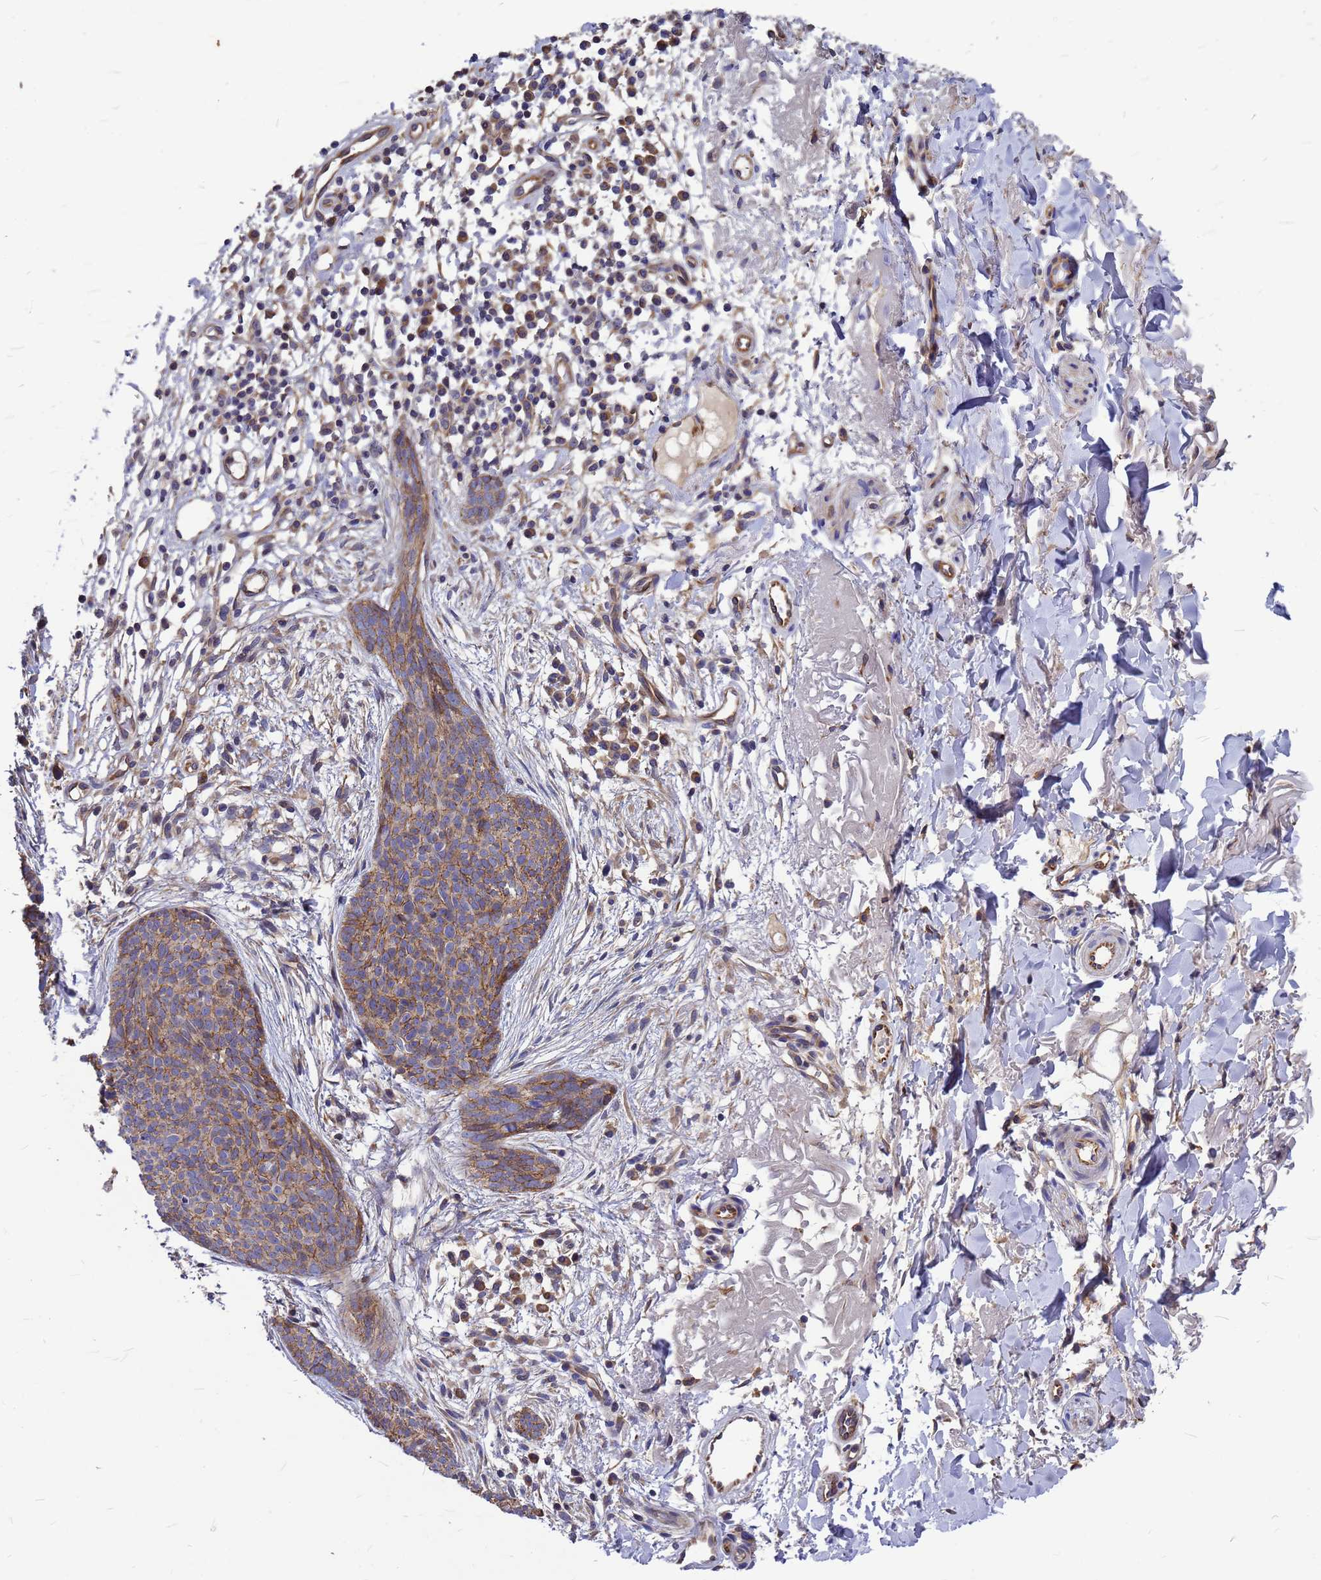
{"staining": {"intensity": "moderate", "quantity": ">75%", "location": "cytoplasmic/membranous"}, "tissue": "skin cancer", "cell_type": "Tumor cells", "image_type": "cancer", "snomed": [{"axis": "morphology", "description": "Basal cell carcinoma"}, {"axis": "topography", "description": "Skin"}], "caption": "High-magnification brightfield microscopy of basal cell carcinoma (skin) stained with DAB (brown) and counterstained with hematoxylin (blue). tumor cells exhibit moderate cytoplasmic/membranous staining is identified in about>75% of cells.", "gene": "FBXW5", "patient": {"sex": "male", "age": 84}}